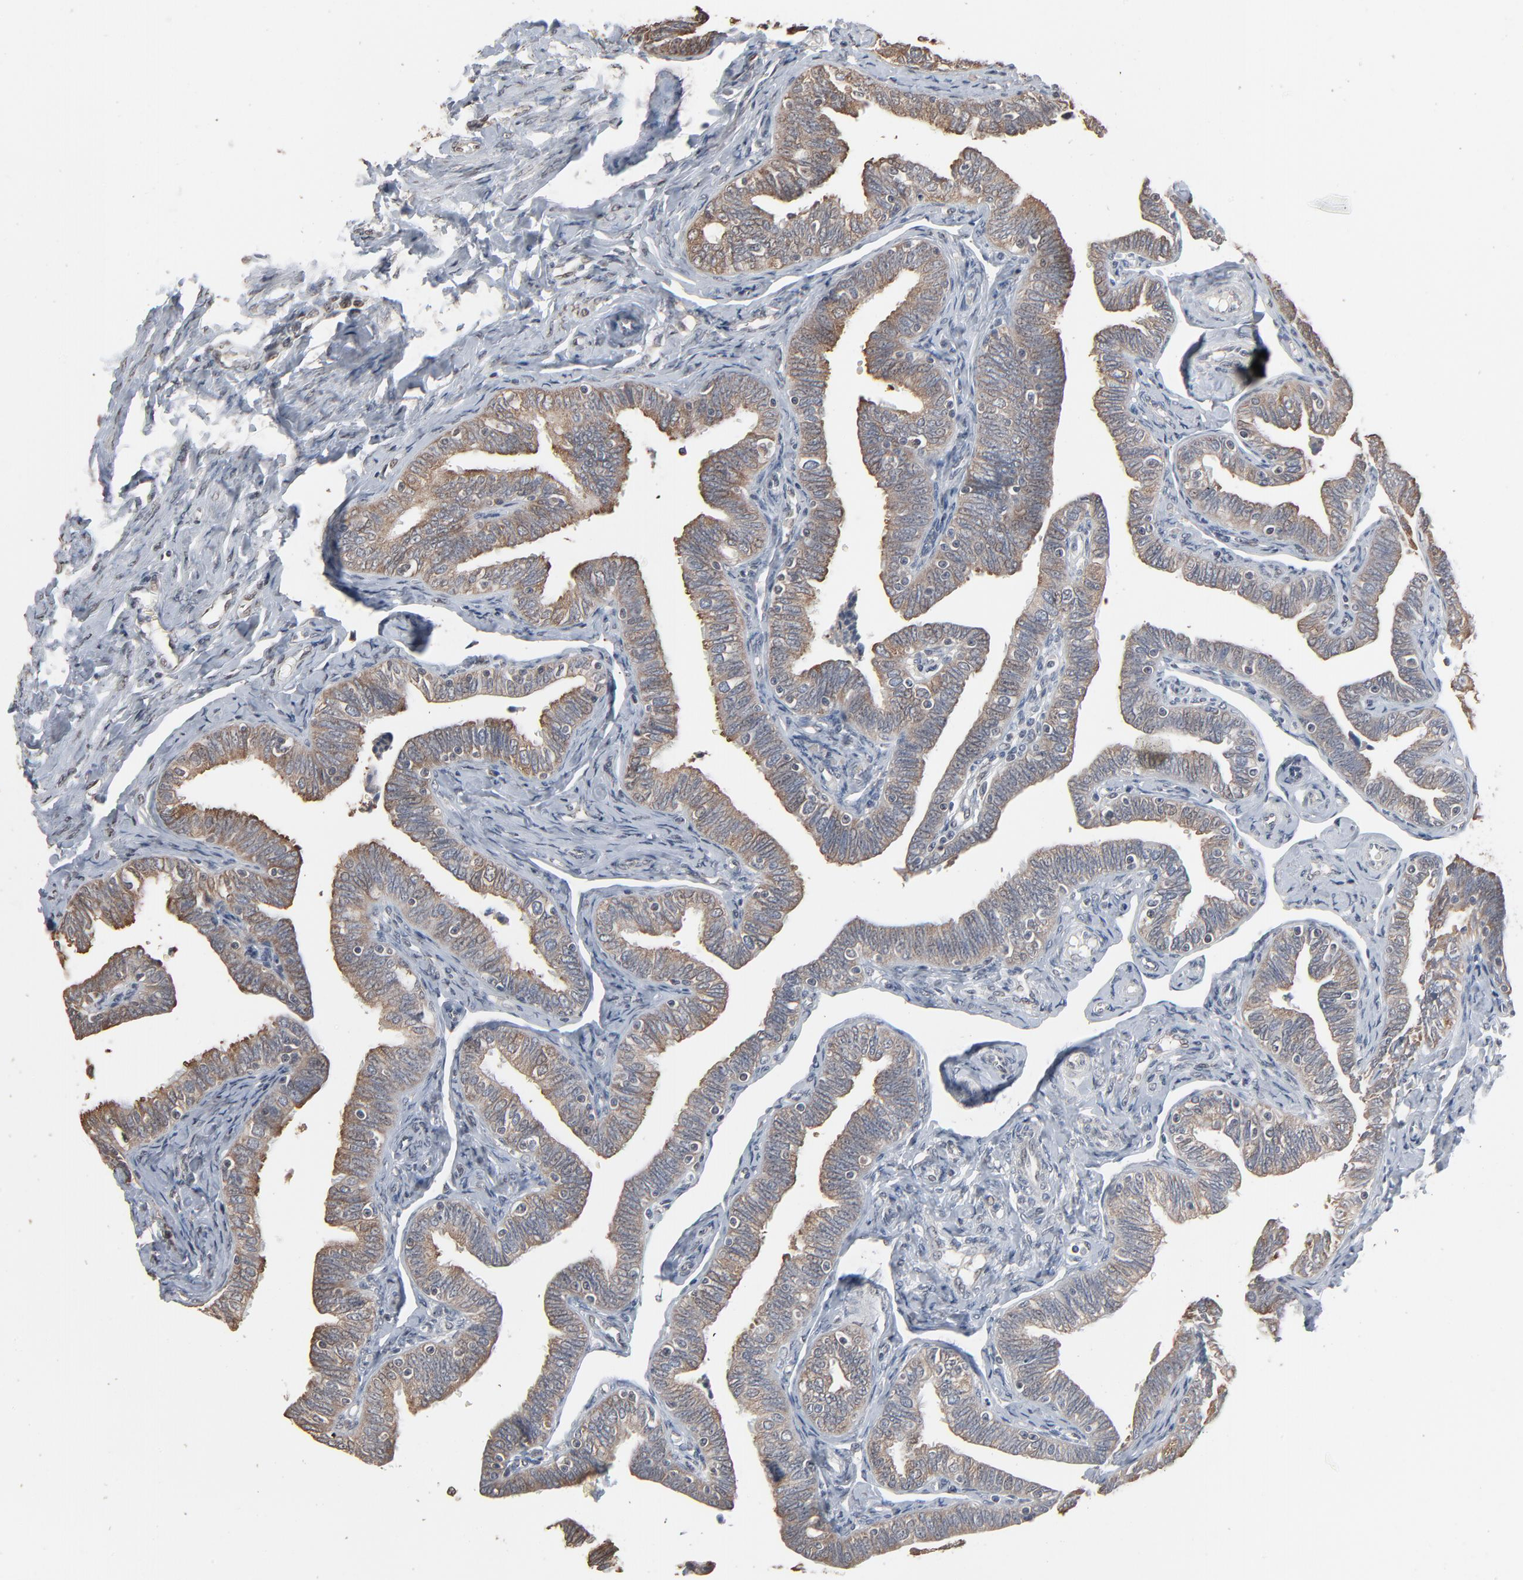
{"staining": {"intensity": "moderate", "quantity": ">75%", "location": "cytoplasmic/membranous"}, "tissue": "fallopian tube", "cell_type": "Glandular cells", "image_type": "normal", "snomed": [{"axis": "morphology", "description": "Normal tissue, NOS"}, {"axis": "topography", "description": "Fallopian tube"}, {"axis": "topography", "description": "Ovary"}], "caption": "The image shows immunohistochemical staining of normal fallopian tube. There is moderate cytoplasmic/membranous staining is present in approximately >75% of glandular cells. (DAB IHC with brightfield microscopy, high magnification).", "gene": "CCT5", "patient": {"sex": "female", "age": 69}}